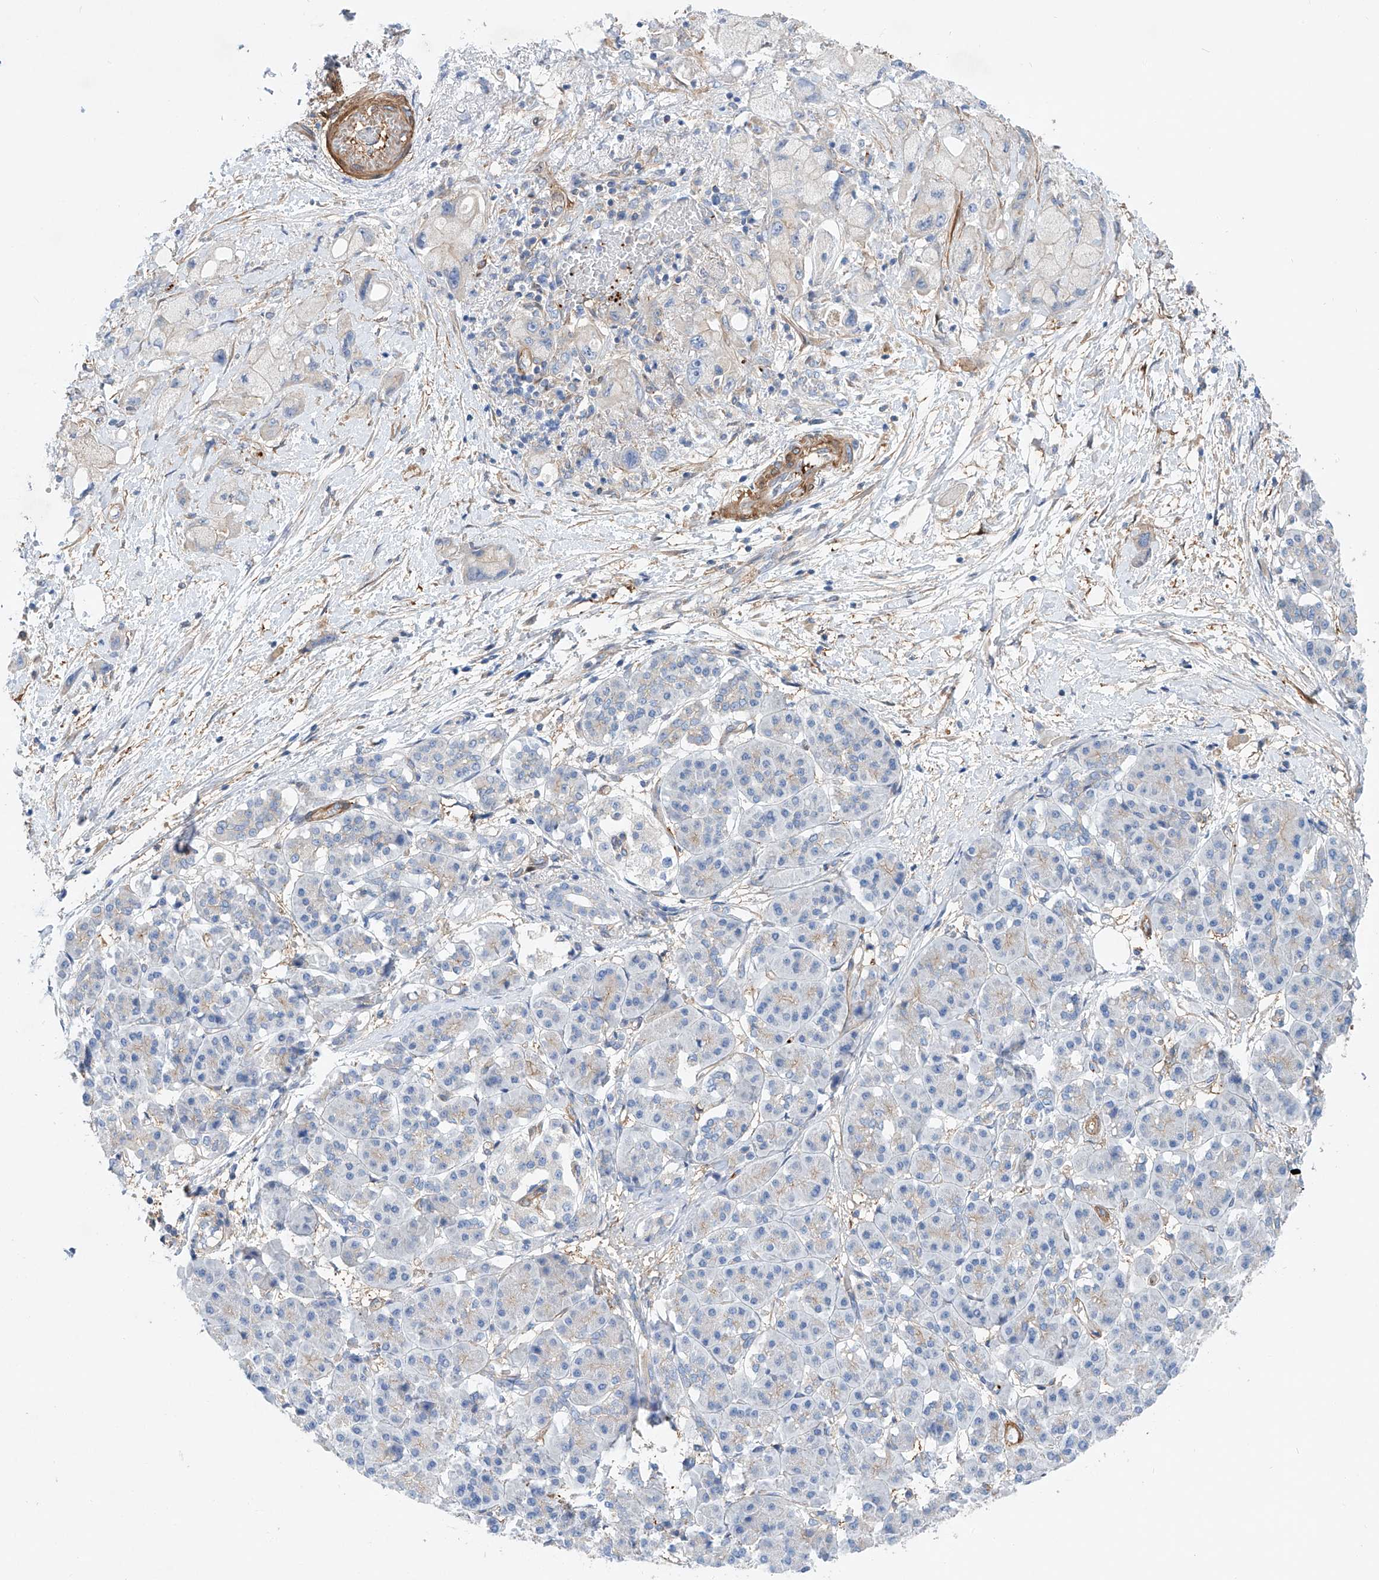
{"staining": {"intensity": "negative", "quantity": "none", "location": "none"}, "tissue": "pancreatic cancer", "cell_type": "Tumor cells", "image_type": "cancer", "snomed": [{"axis": "morphology", "description": "Normal tissue, NOS"}, {"axis": "morphology", "description": "Adenocarcinoma, NOS"}, {"axis": "topography", "description": "Pancreas"}], "caption": "Immunohistochemistry (IHC) histopathology image of neoplastic tissue: pancreatic cancer (adenocarcinoma) stained with DAB exhibits no significant protein staining in tumor cells.", "gene": "TAS2R60", "patient": {"sex": "female", "age": 68}}